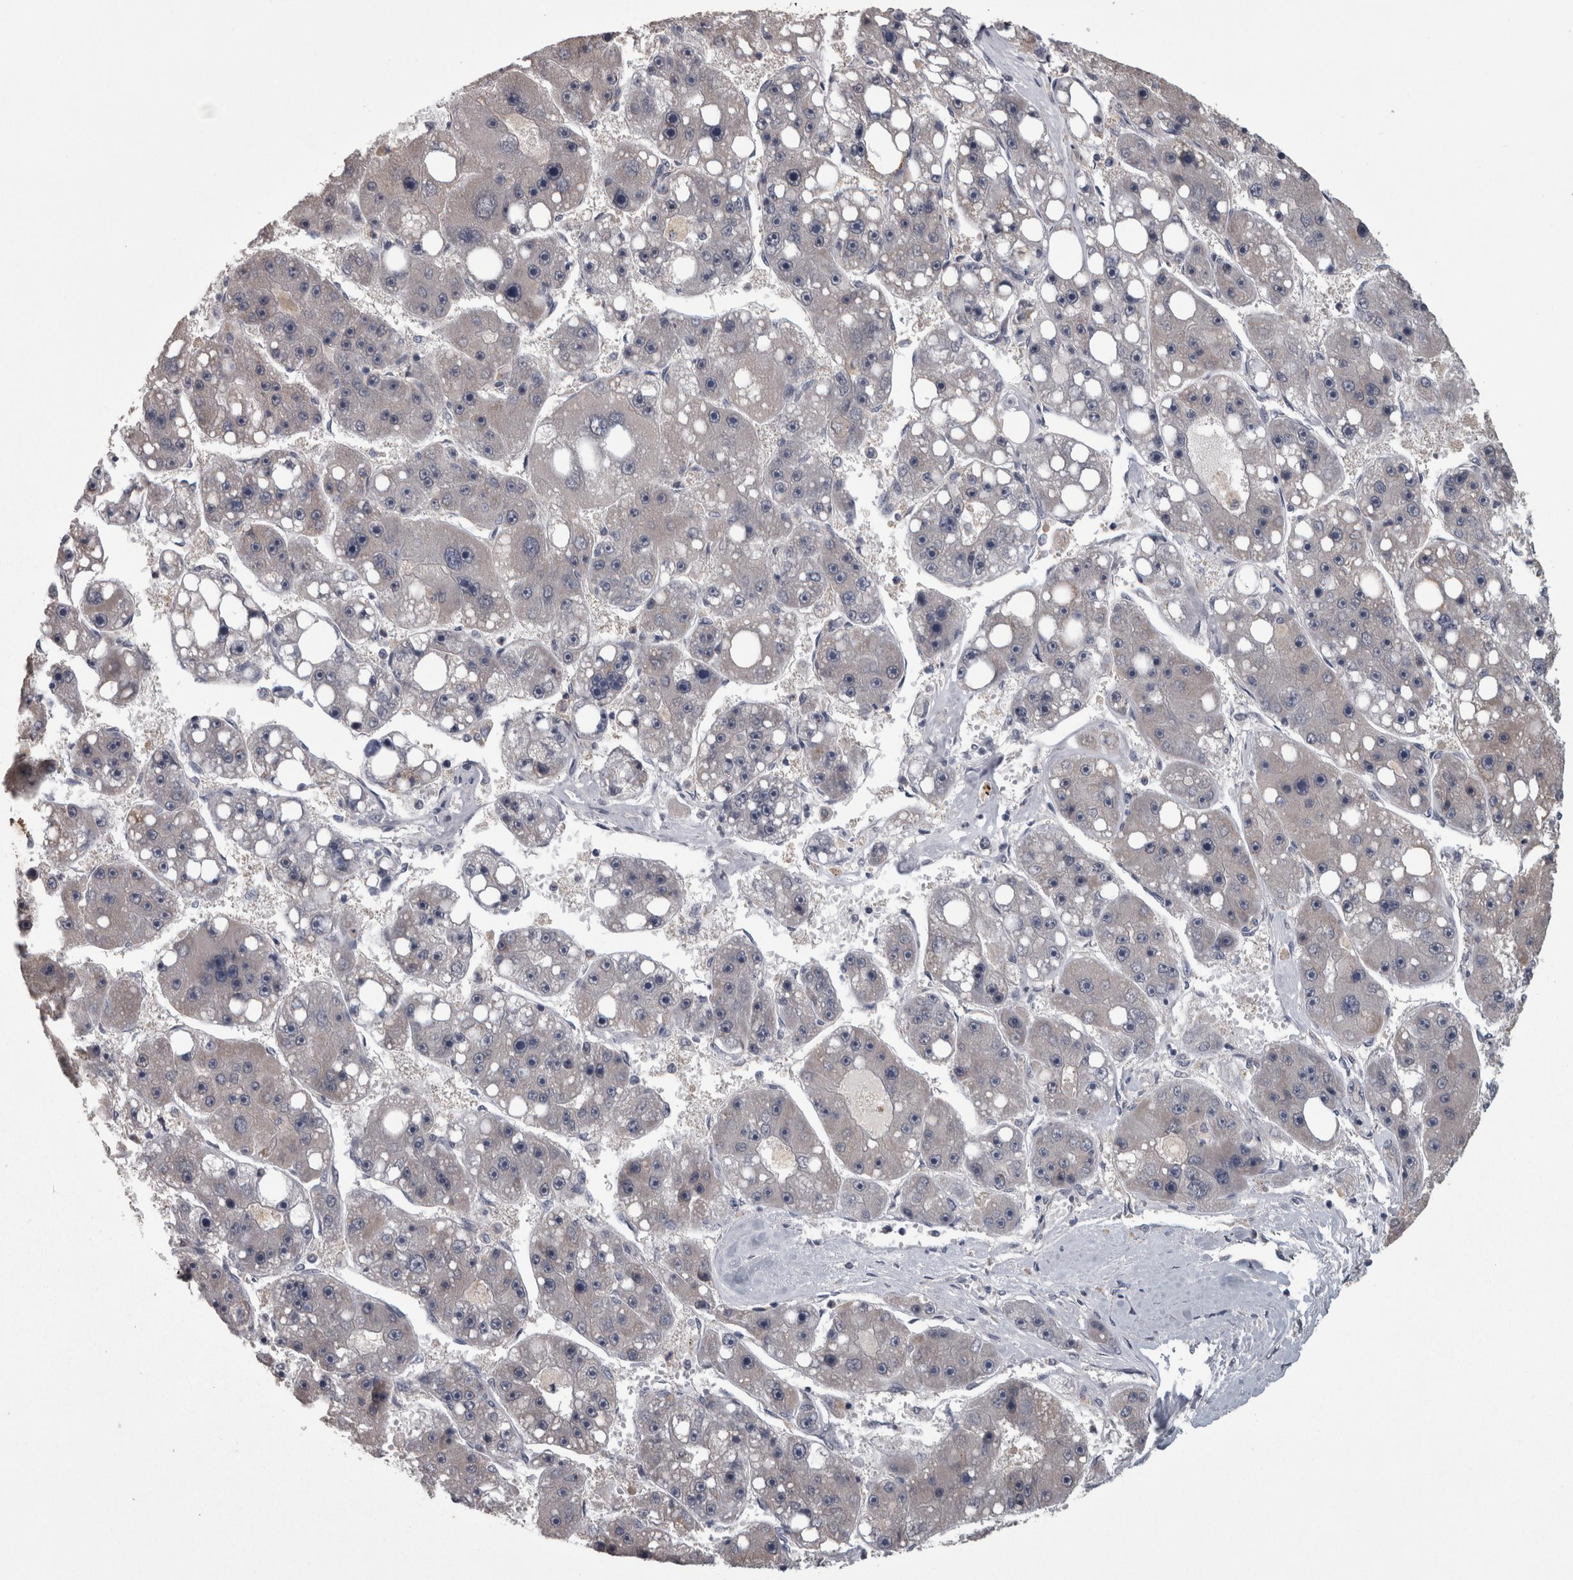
{"staining": {"intensity": "negative", "quantity": "none", "location": "none"}, "tissue": "liver cancer", "cell_type": "Tumor cells", "image_type": "cancer", "snomed": [{"axis": "morphology", "description": "Carcinoma, Hepatocellular, NOS"}, {"axis": "topography", "description": "Liver"}], "caption": "Immunohistochemistry (IHC) of liver cancer shows no expression in tumor cells.", "gene": "DBT", "patient": {"sex": "female", "age": 61}}